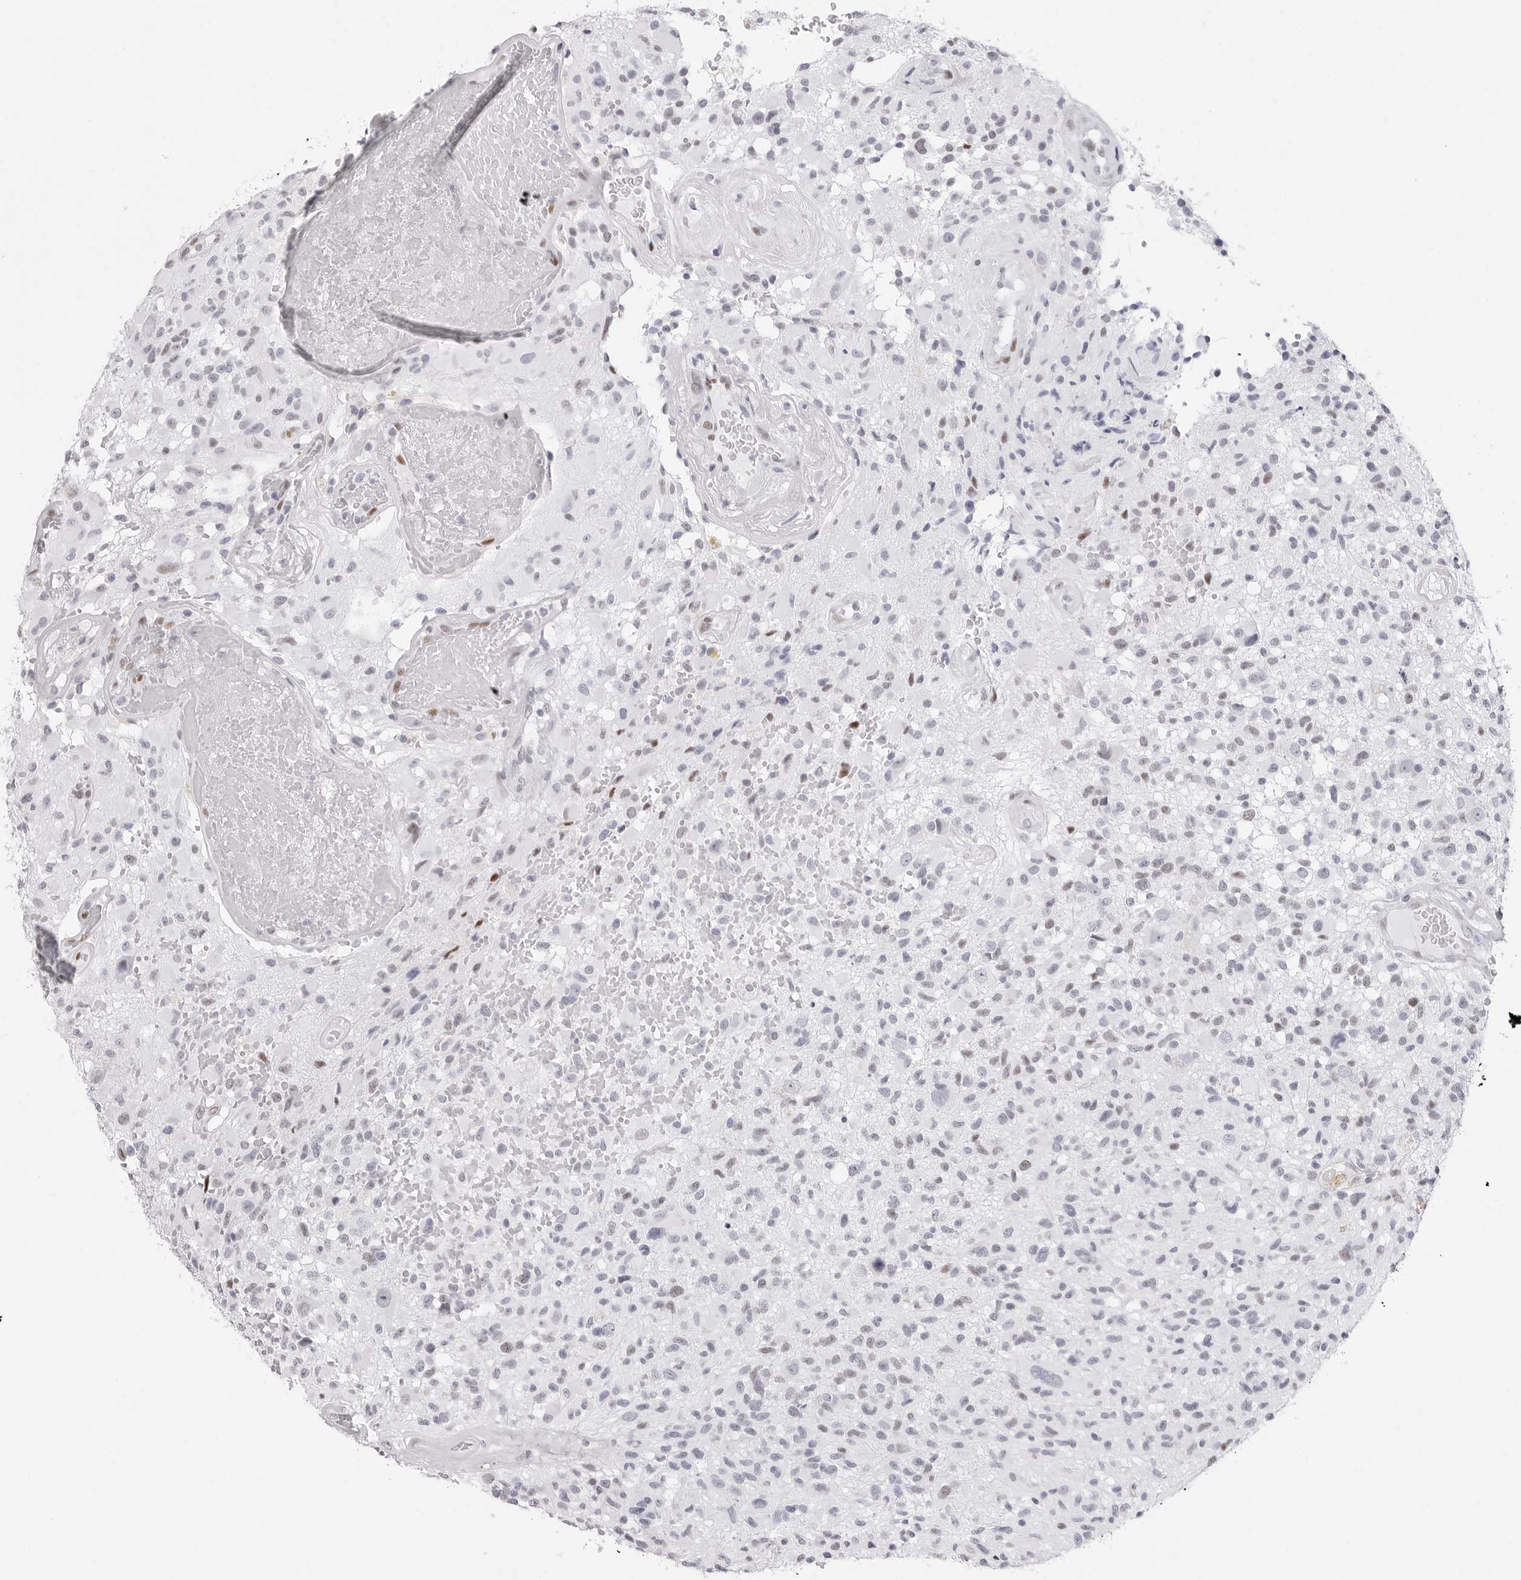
{"staining": {"intensity": "weak", "quantity": "25%-75%", "location": "nuclear"}, "tissue": "glioma", "cell_type": "Tumor cells", "image_type": "cancer", "snomed": [{"axis": "morphology", "description": "Glioma, malignant, High grade"}, {"axis": "morphology", "description": "Glioblastoma, NOS"}, {"axis": "topography", "description": "Brain"}], "caption": "About 25%-75% of tumor cells in human glioma reveal weak nuclear protein positivity as visualized by brown immunohistochemical staining.", "gene": "NASP", "patient": {"sex": "male", "age": 60}}